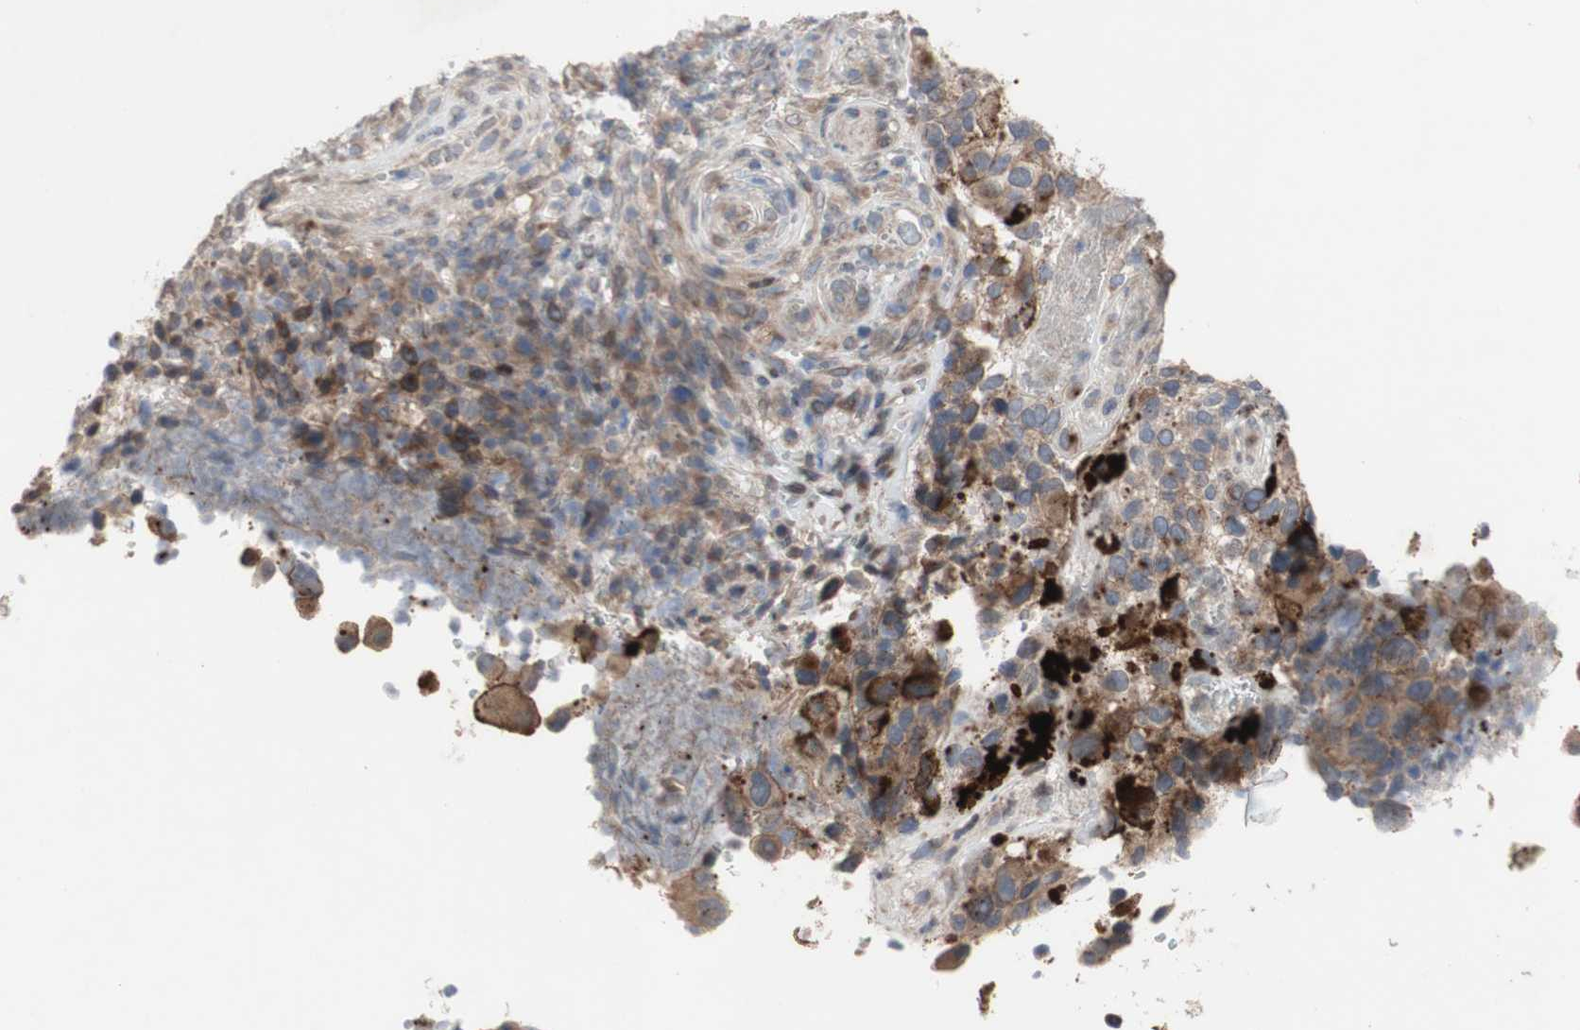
{"staining": {"intensity": "moderate", "quantity": ">75%", "location": "cytoplasmic/membranous"}, "tissue": "melanoma", "cell_type": "Tumor cells", "image_type": "cancer", "snomed": [{"axis": "morphology", "description": "Malignant melanoma, NOS"}, {"axis": "topography", "description": "Skin"}], "caption": "Immunohistochemical staining of melanoma reveals moderate cytoplasmic/membranous protein positivity in approximately >75% of tumor cells. (Stains: DAB in brown, nuclei in blue, Microscopy: brightfield microscopy at high magnification).", "gene": "OAZ1", "patient": {"sex": "female", "age": 73}}